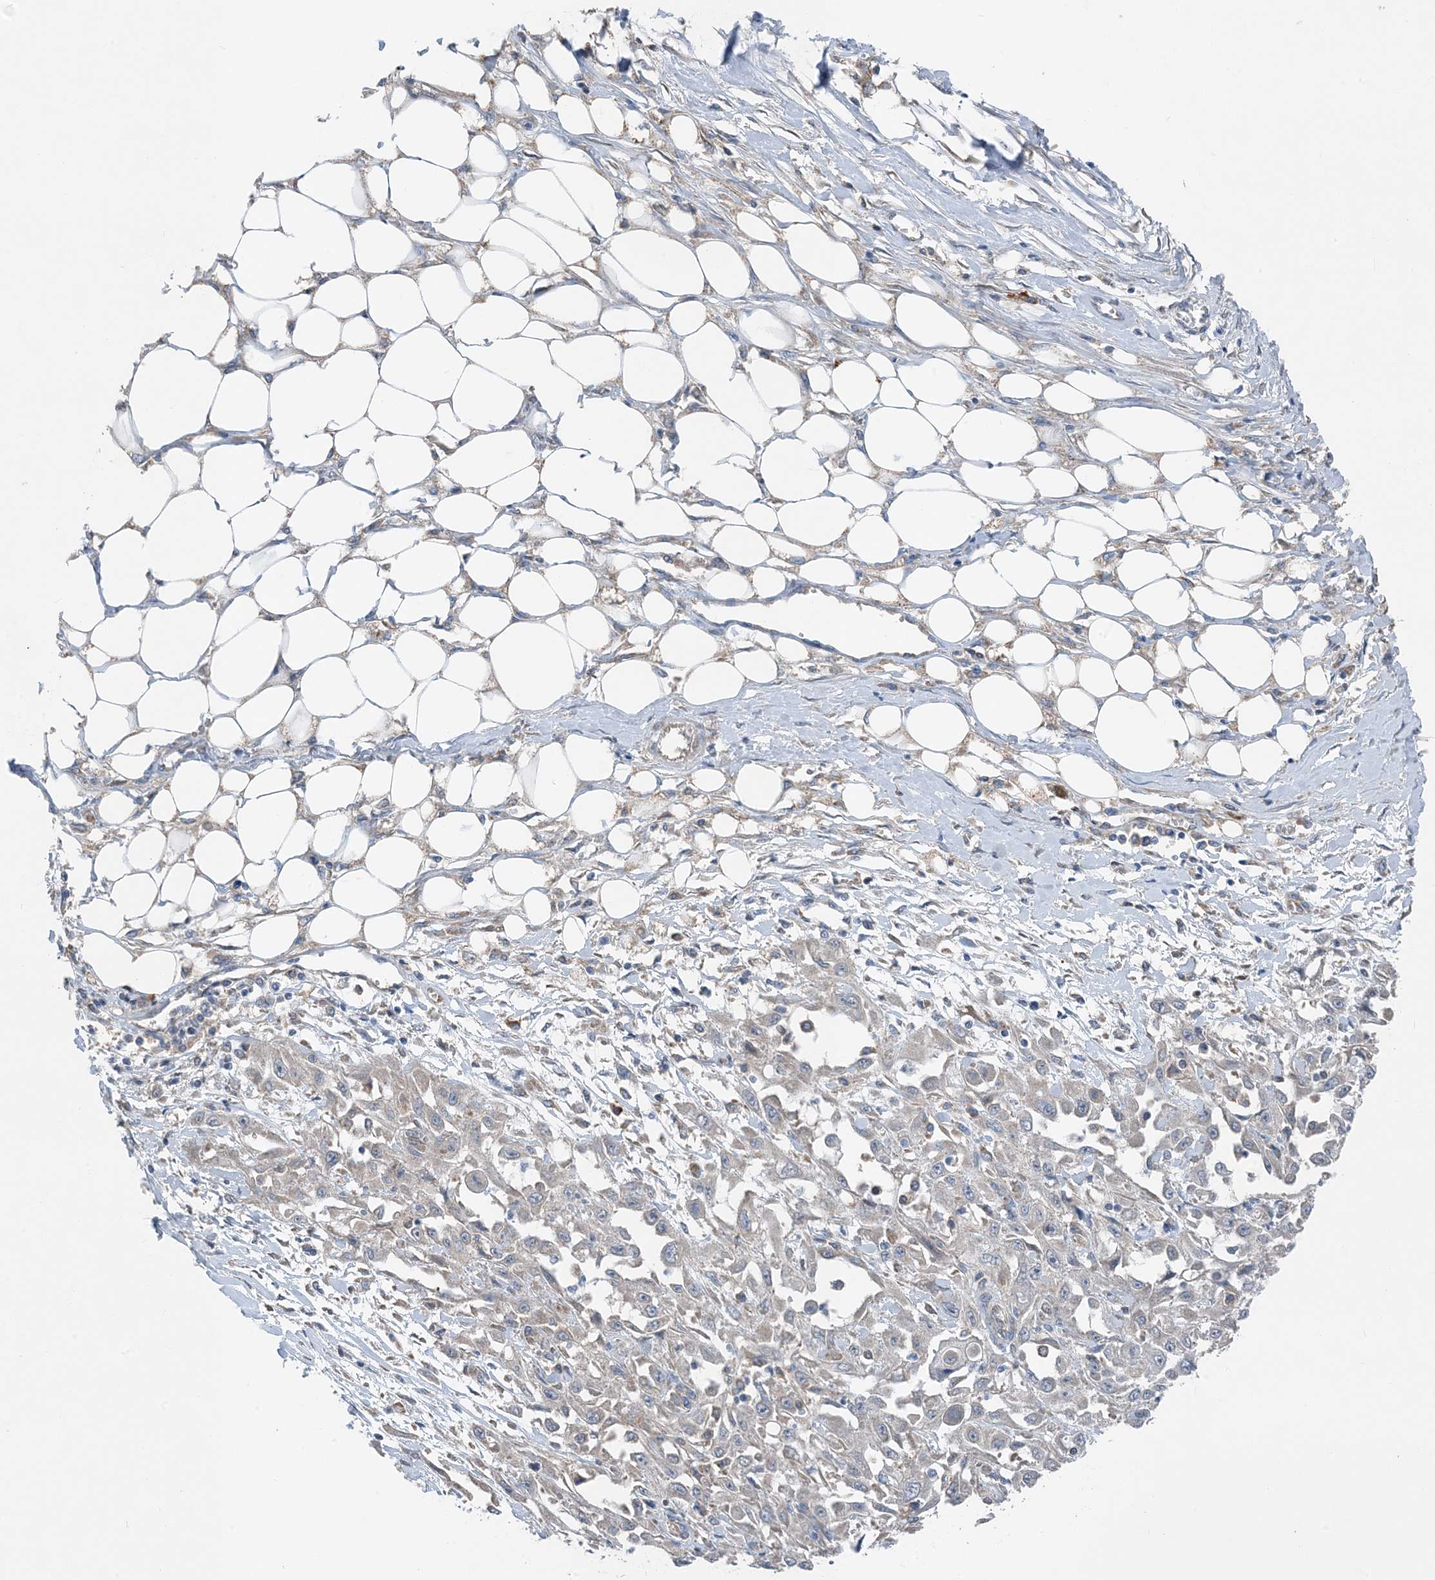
{"staining": {"intensity": "negative", "quantity": "none", "location": "none"}, "tissue": "skin cancer", "cell_type": "Tumor cells", "image_type": "cancer", "snomed": [{"axis": "morphology", "description": "Squamous cell carcinoma, NOS"}, {"axis": "morphology", "description": "Squamous cell carcinoma, metastatic, NOS"}, {"axis": "topography", "description": "Skin"}, {"axis": "topography", "description": "Lymph node"}], "caption": "Micrograph shows no protein expression in tumor cells of skin squamous cell carcinoma tissue.", "gene": "DHX30", "patient": {"sex": "male", "age": 75}}